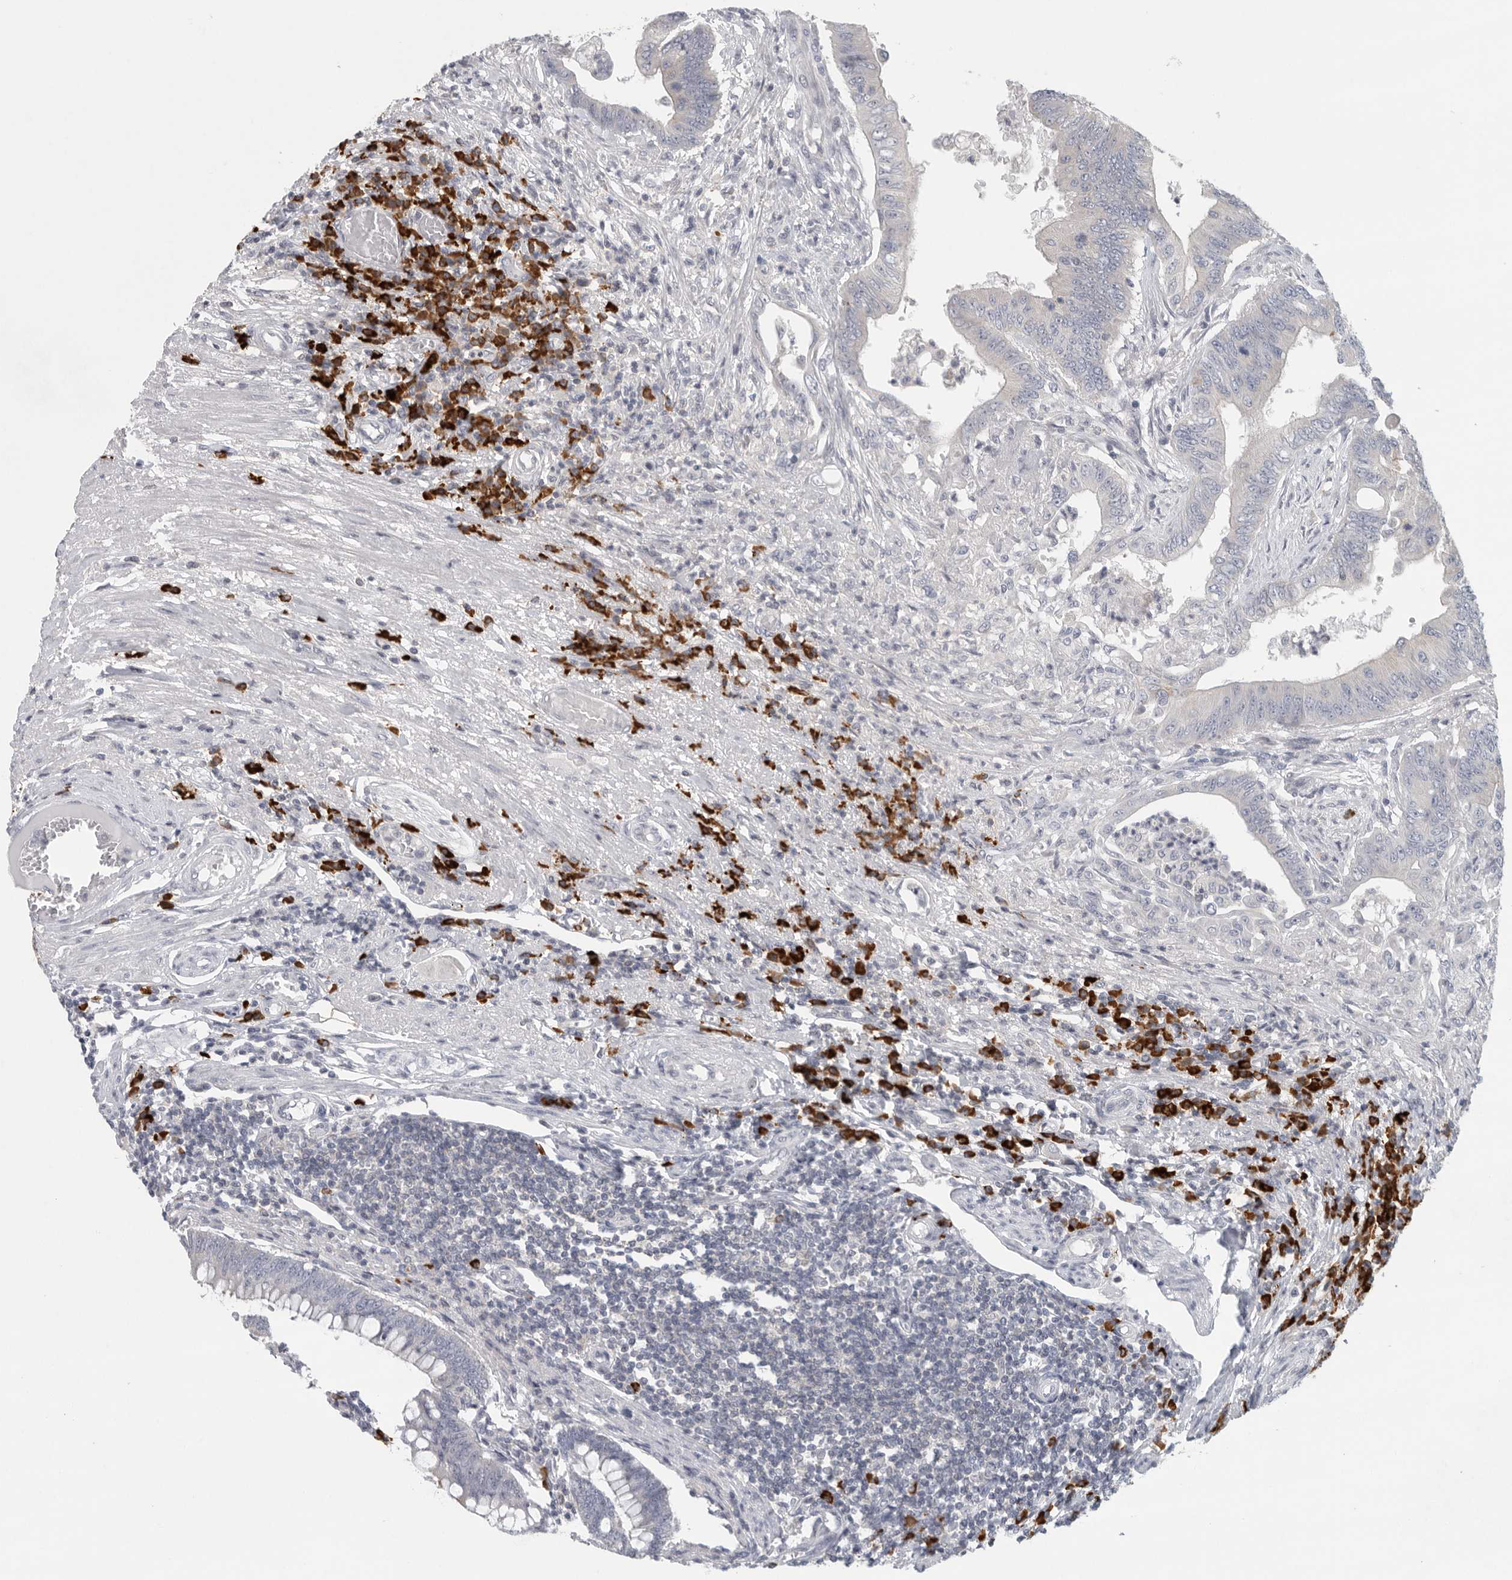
{"staining": {"intensity": "negative", "quantity": "none", "location": "none"}, "tissue": "colorectal cancer", "cell_type": "Tumor cells", "image_type": "cancer", "snomed": [{"axis": "morphology", "description": "Adenoma, NOS"}, {"axis": "morphology", "description": "Adenocarcinoma, NOS"}, {"axis": "topography", "description": "Colon"}], "caption": "This is an immunohistochemistry (IHC) micrograph of human adenoma (colorectal). There is no positivity in tumor cells.", "gene": "TMEM69", "patient": {"sex": "male", "age": 79}}